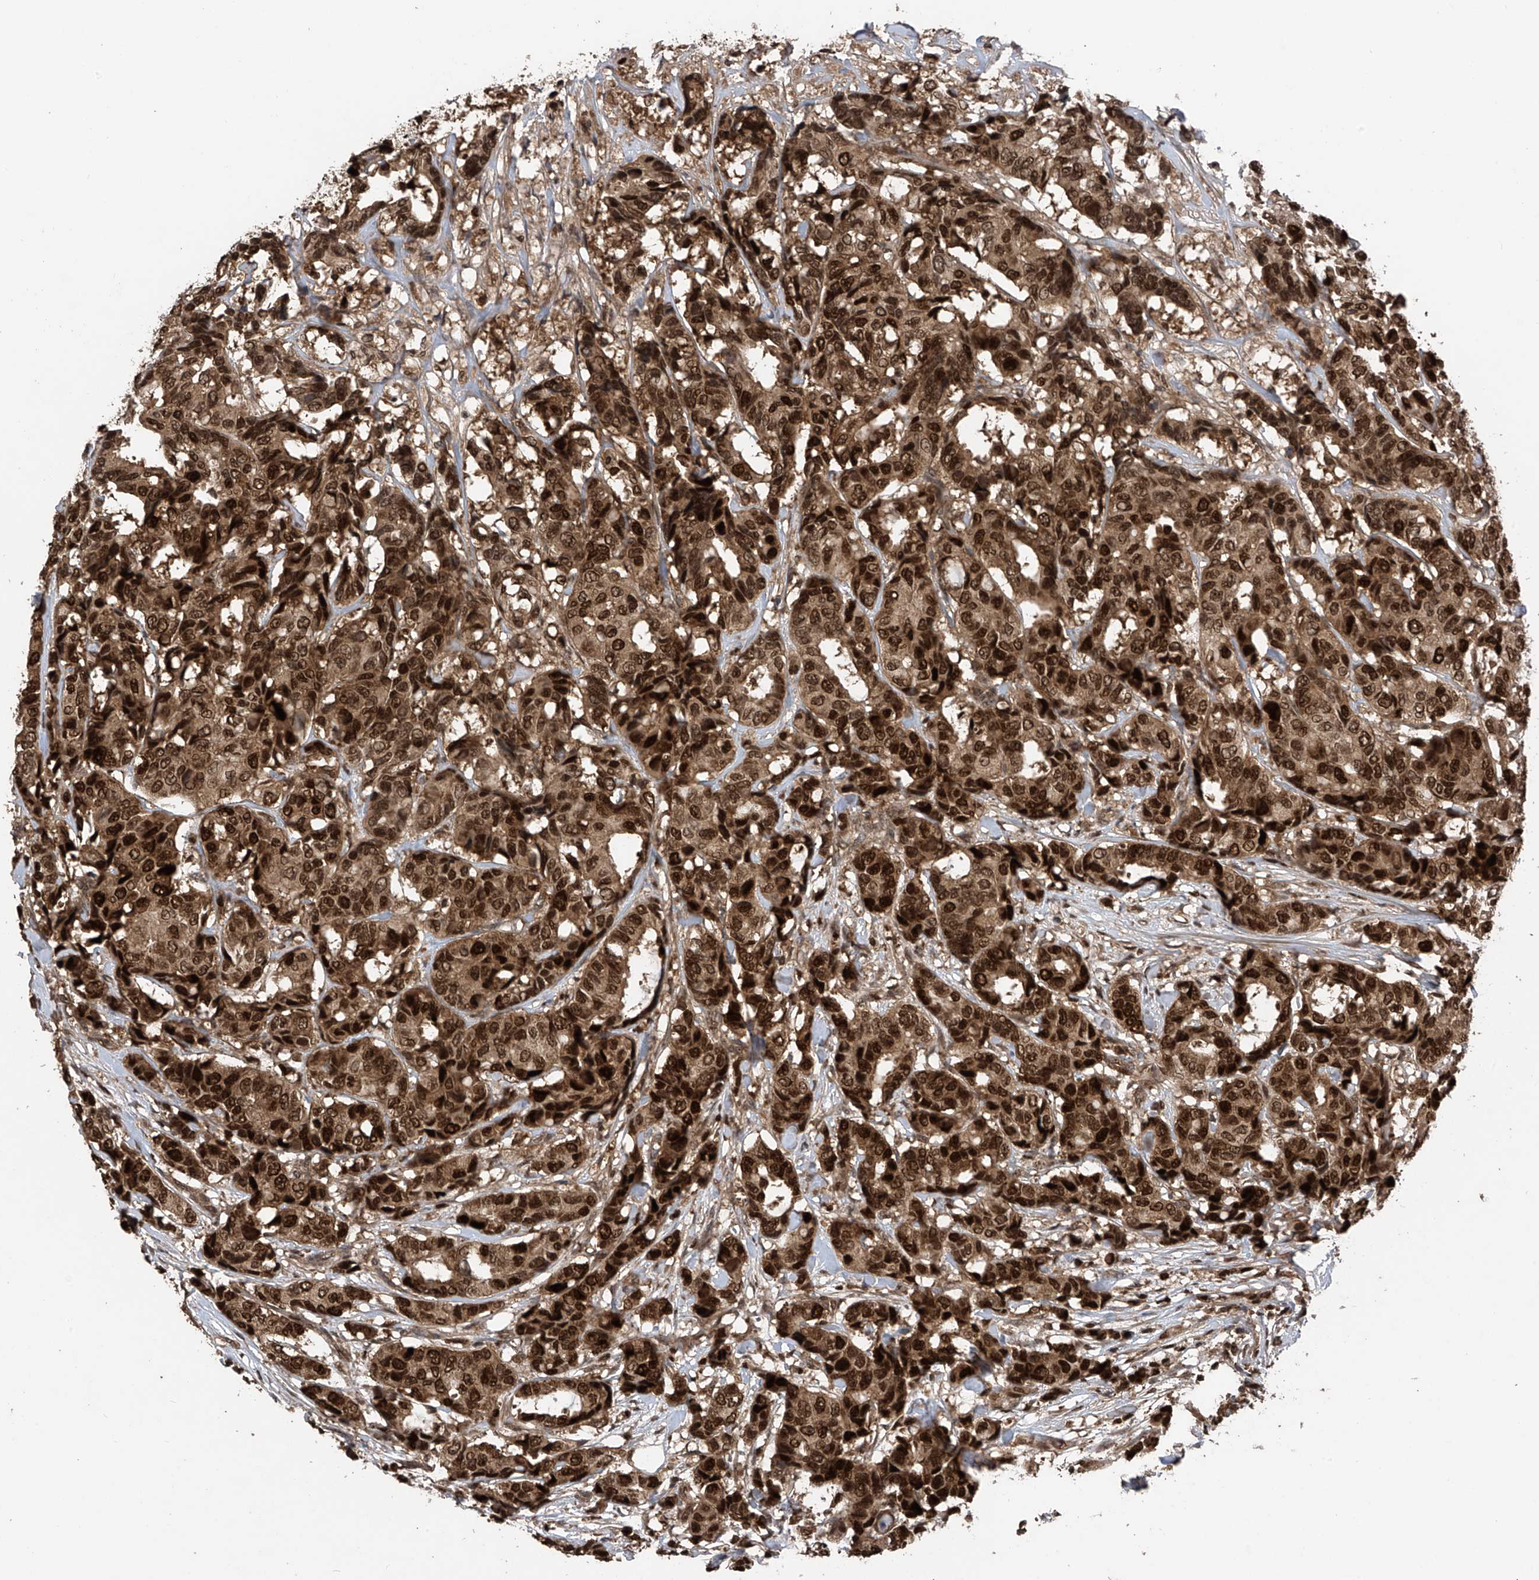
{"staining": {"intensity": "strong", "quantity": ">75%", "location": "cytoplasmic/membranous,nuclear"}, "tissue": "breast cancer", "cell_type": "Tumor cells", "image_type": "cancer", "snomed": [{"axis": "morphology", "description": "Duct carcinoma"}, {"axis": "topography", "description": "Breast"}], "caption": "This is an image of IHC staining of intraductal carcinoma (breast), which shows strong staining in the cytoplasmic/membranous and nuclear of tumor cells.", "gene": "DNAJC9", "patient": {"sex": "female", "age": 87}}